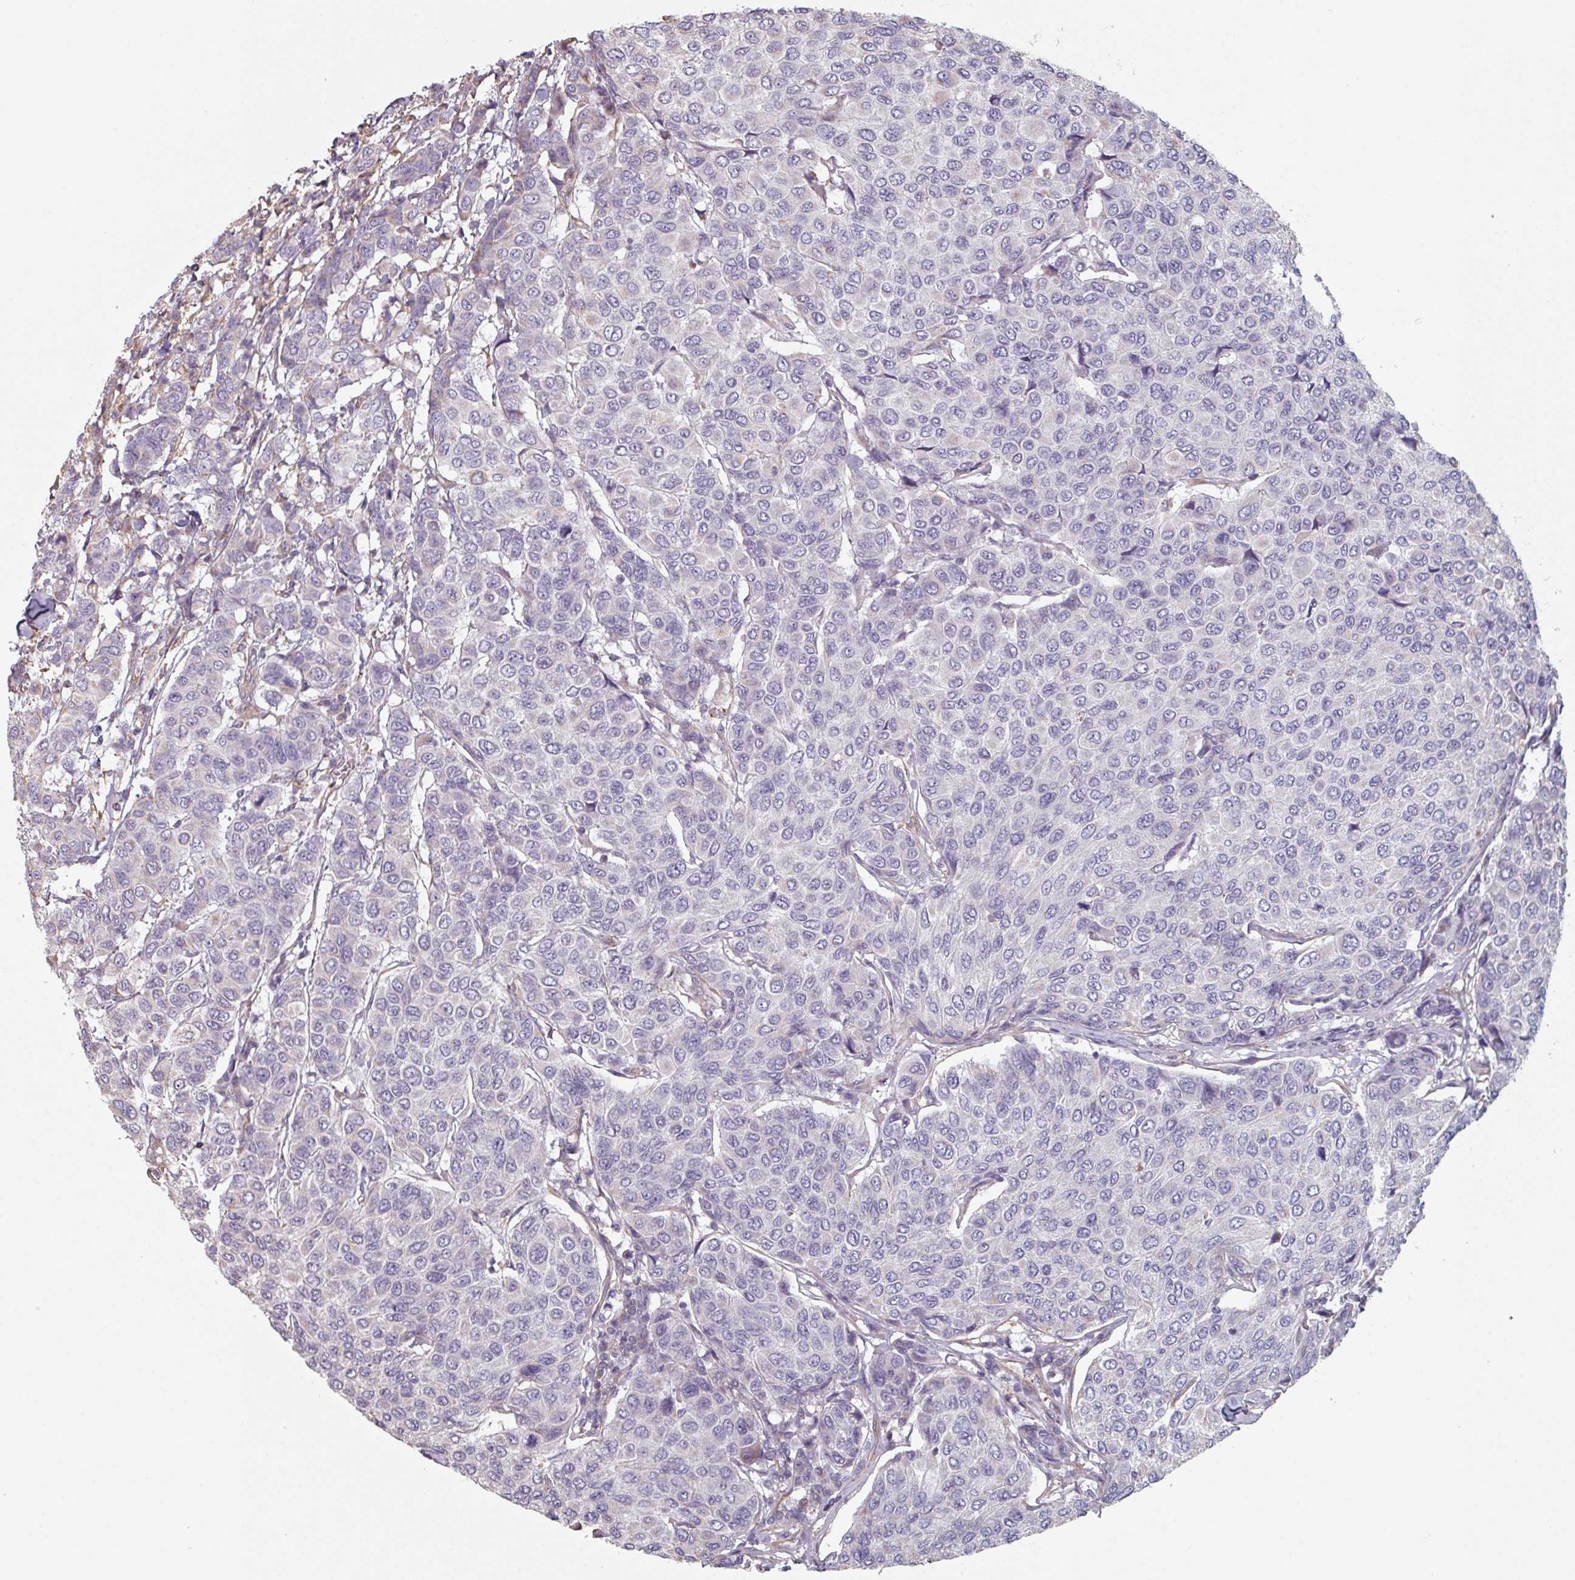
{"staining": {"intensity": "negative", "quantity": "none", "location": "none"}, "tissue": "breast cancer", "cell_type": "Tumor cells", "image_type": "cancer", "snomed": [{"axis": "morphology", "description": "Duct carcinoma"}, {"axis": "topography", "description": "Breast"}], "caption": "High magnification brightfield microscopy of intraductal carcinoma (breast) stained with DAB (3,3'-diaminobenzidine) (brown) and counterstained with hematoxylin (blue): tumor cells show no significant staining.", "gene": "GSTA4", "patient": {"sex": "female", "age": 55}}